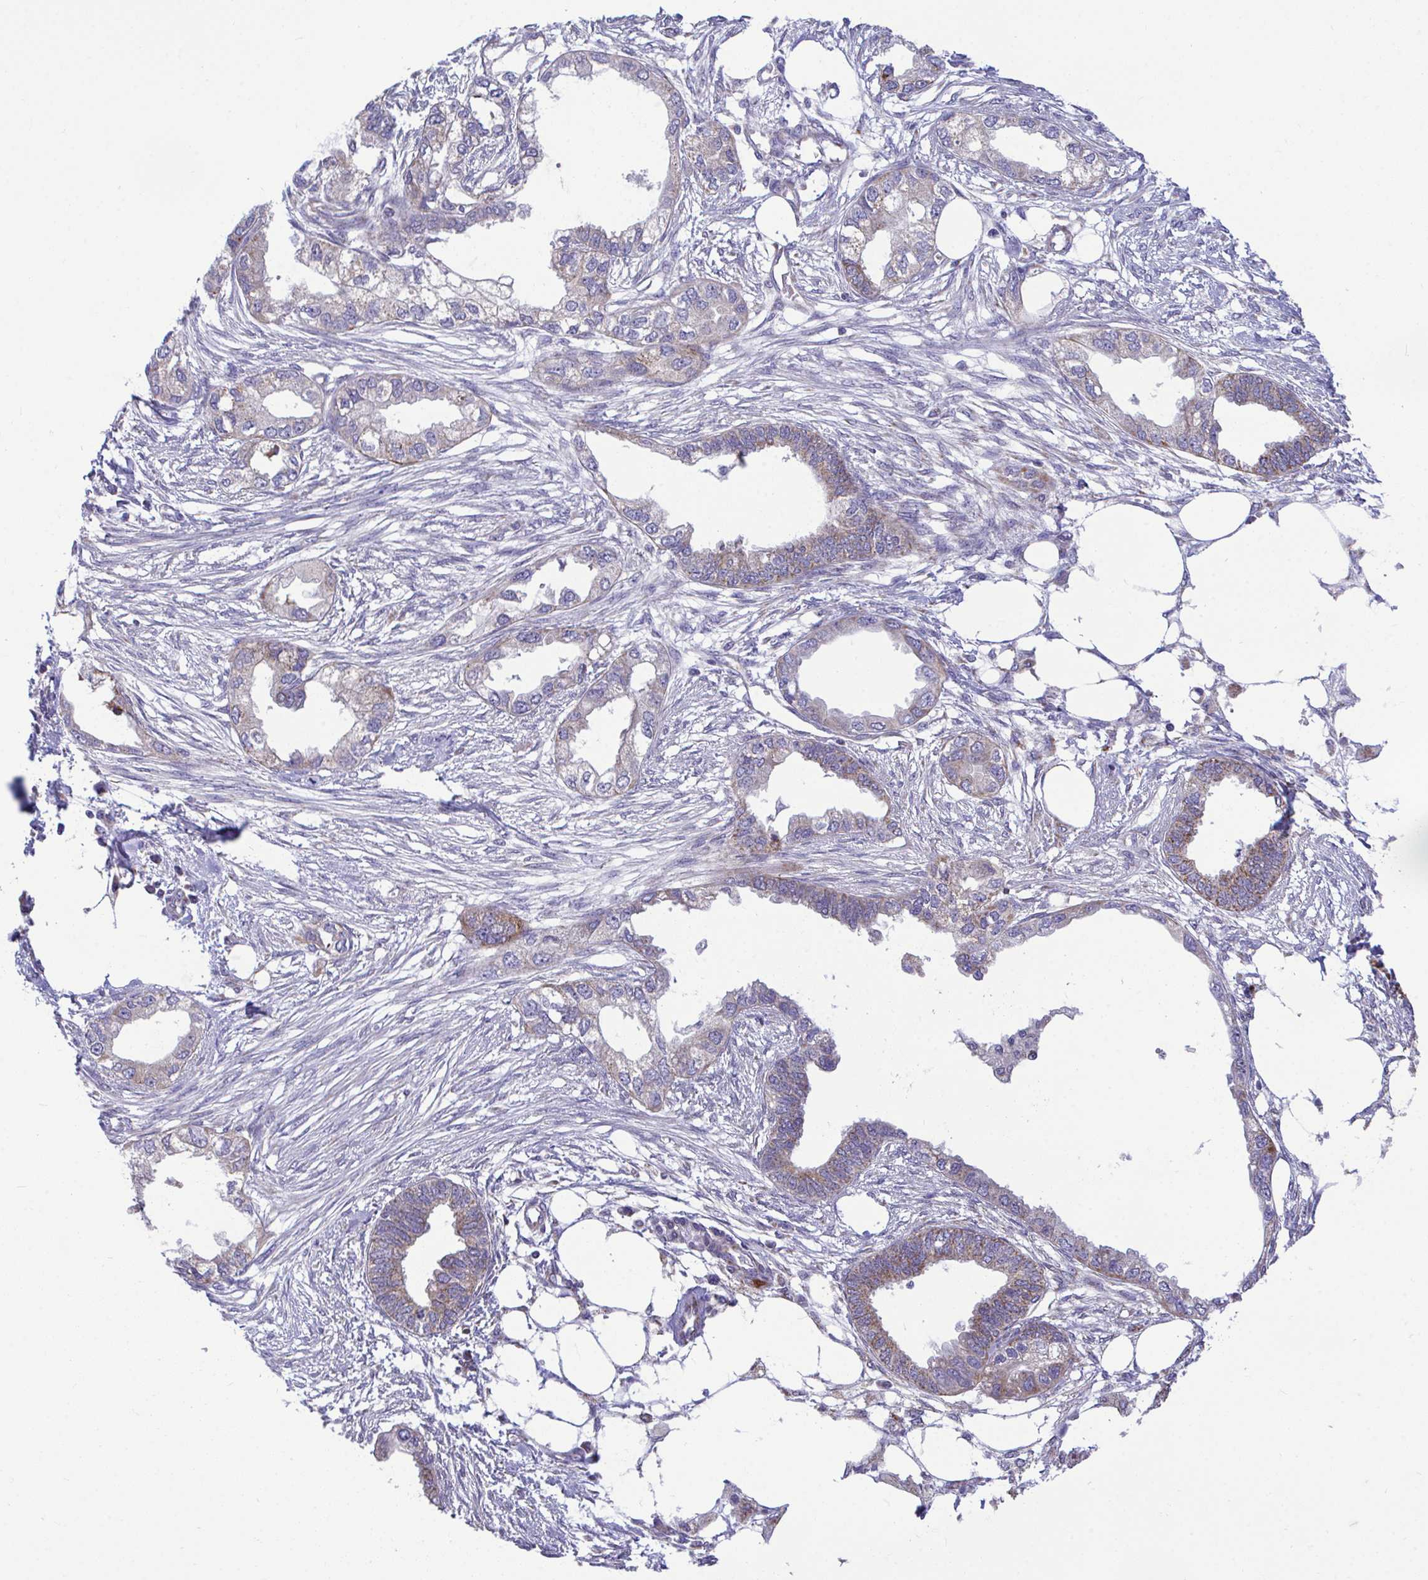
{"staining": {"intensity": "moderate", "quantity": "<25%", "location": "cytoplasmic/membranous"}, "tissue": "endometrial cancer", "cell_type": "Tumor cells", "image_type": "cancer", "snomed": [{"axis": "morphology", "description": "Adenocarcinoma, NOS"}, {"axis": "morphology", "description": "Adenocarcinoma, metastatic, NOS"}, {"axis": "topography", "description": "Adipose tissue"}, {"axis": "topography", "description": "Endometrium"}], "caption": "This is a photomicrograph of immunohistochemistry (IHC) staining of metastatic adenocarcinoma (endometrial), which shows moderate staining in the cytoplasmic/membranous of tumor cells.", "gene": "SARS2", "patient": {"sex": "female", "age": 67}}